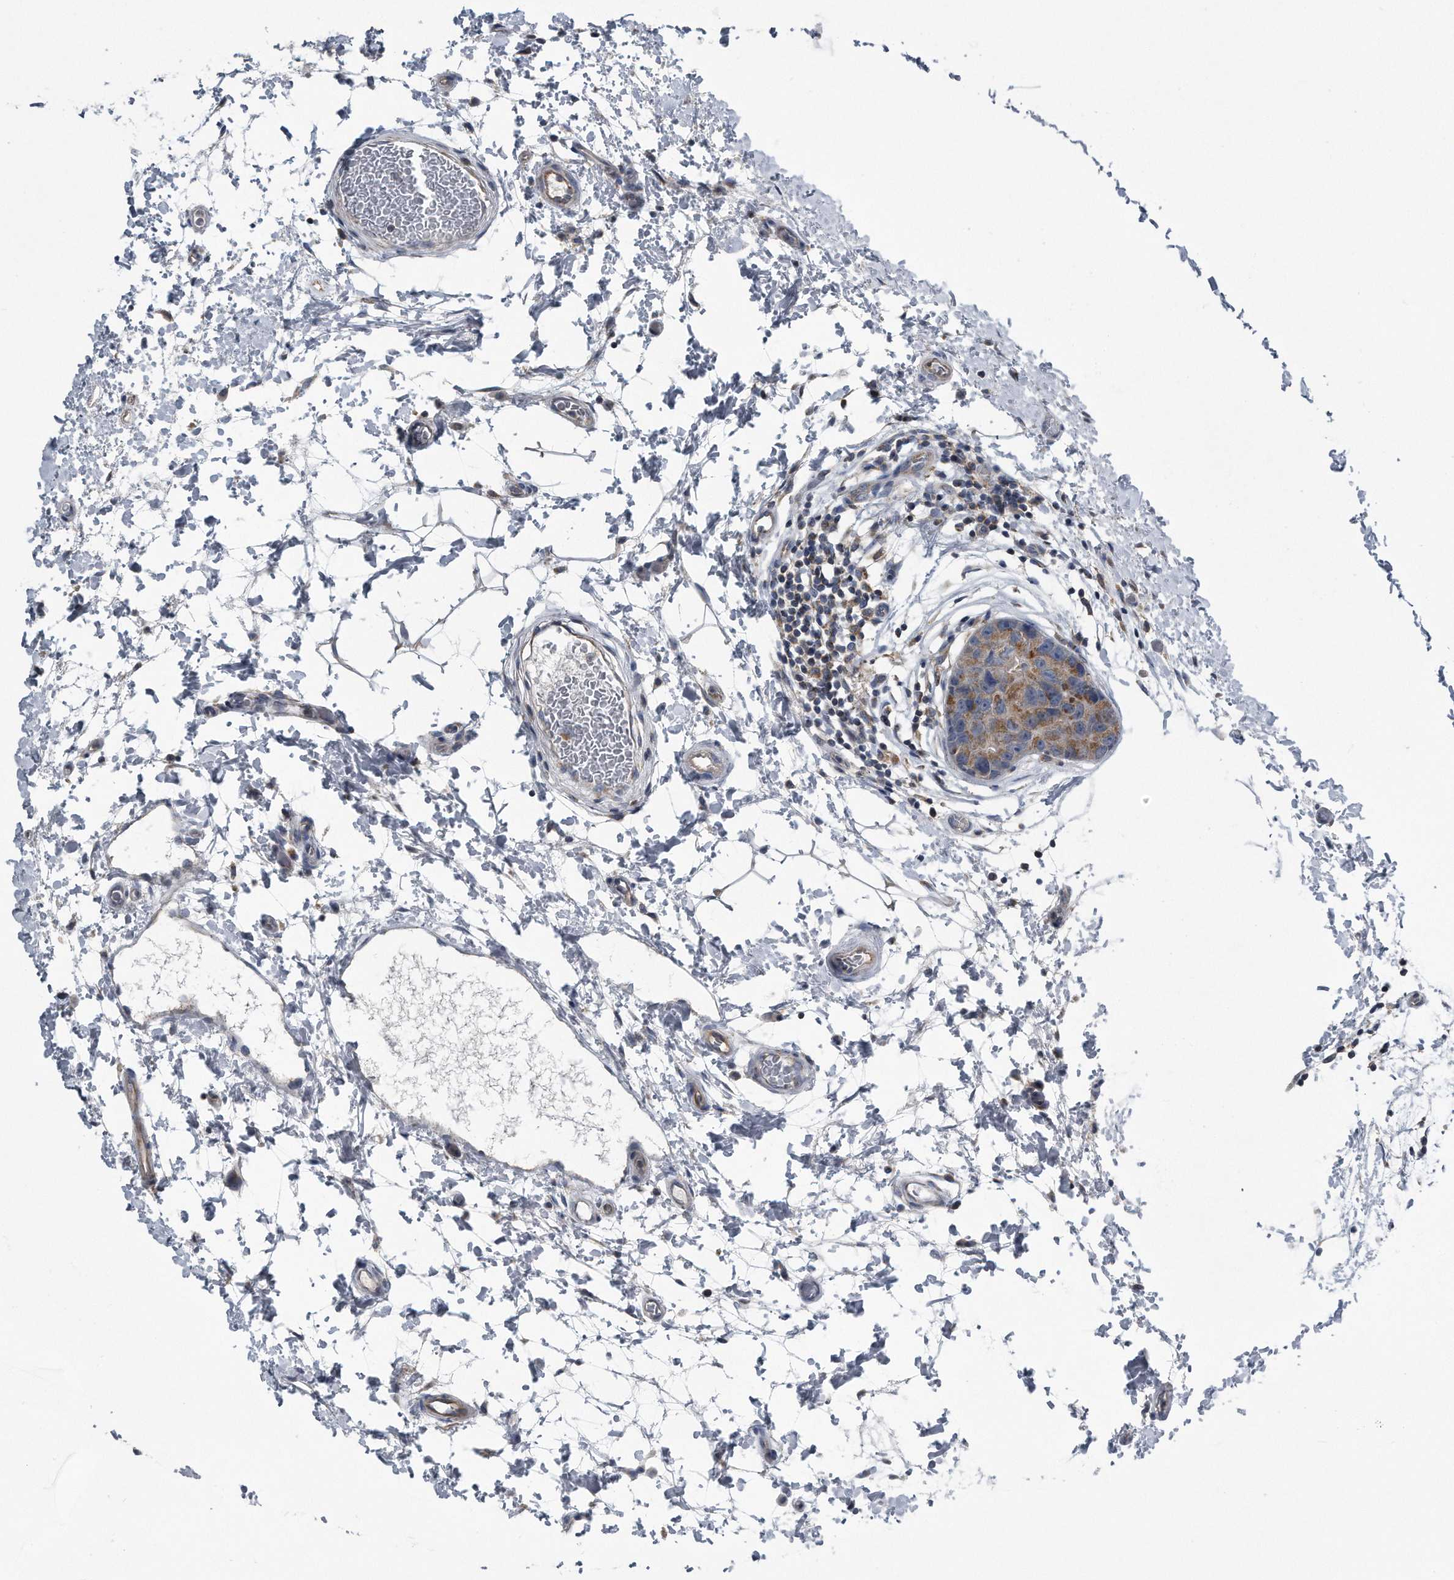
{"staining": {"intensity": "moderate", "quantity": ">75%", "location": "cytoplasmic/membranous"}, "tissue": "breast cancer", "cell_type": "Tumor cells", "image_type": "cancer", "snomed": [{"axis": "morphology", "description": "Duct carcinoma"}, {"axis": "topography", "description": "Breast"}], "caption": "Intraductal carcinoma (breast) stained for a protein shows moderate cytoplasmic/membranous positivity in tumor cells. (Stains: DAB (3,3'-diaminobenzidine) in brown, nuclei in blue, Microscopy: brightfield microscopy at high magnification).", "gene": "LYRM4", "patient": {"sex": "female", "age": 62}}